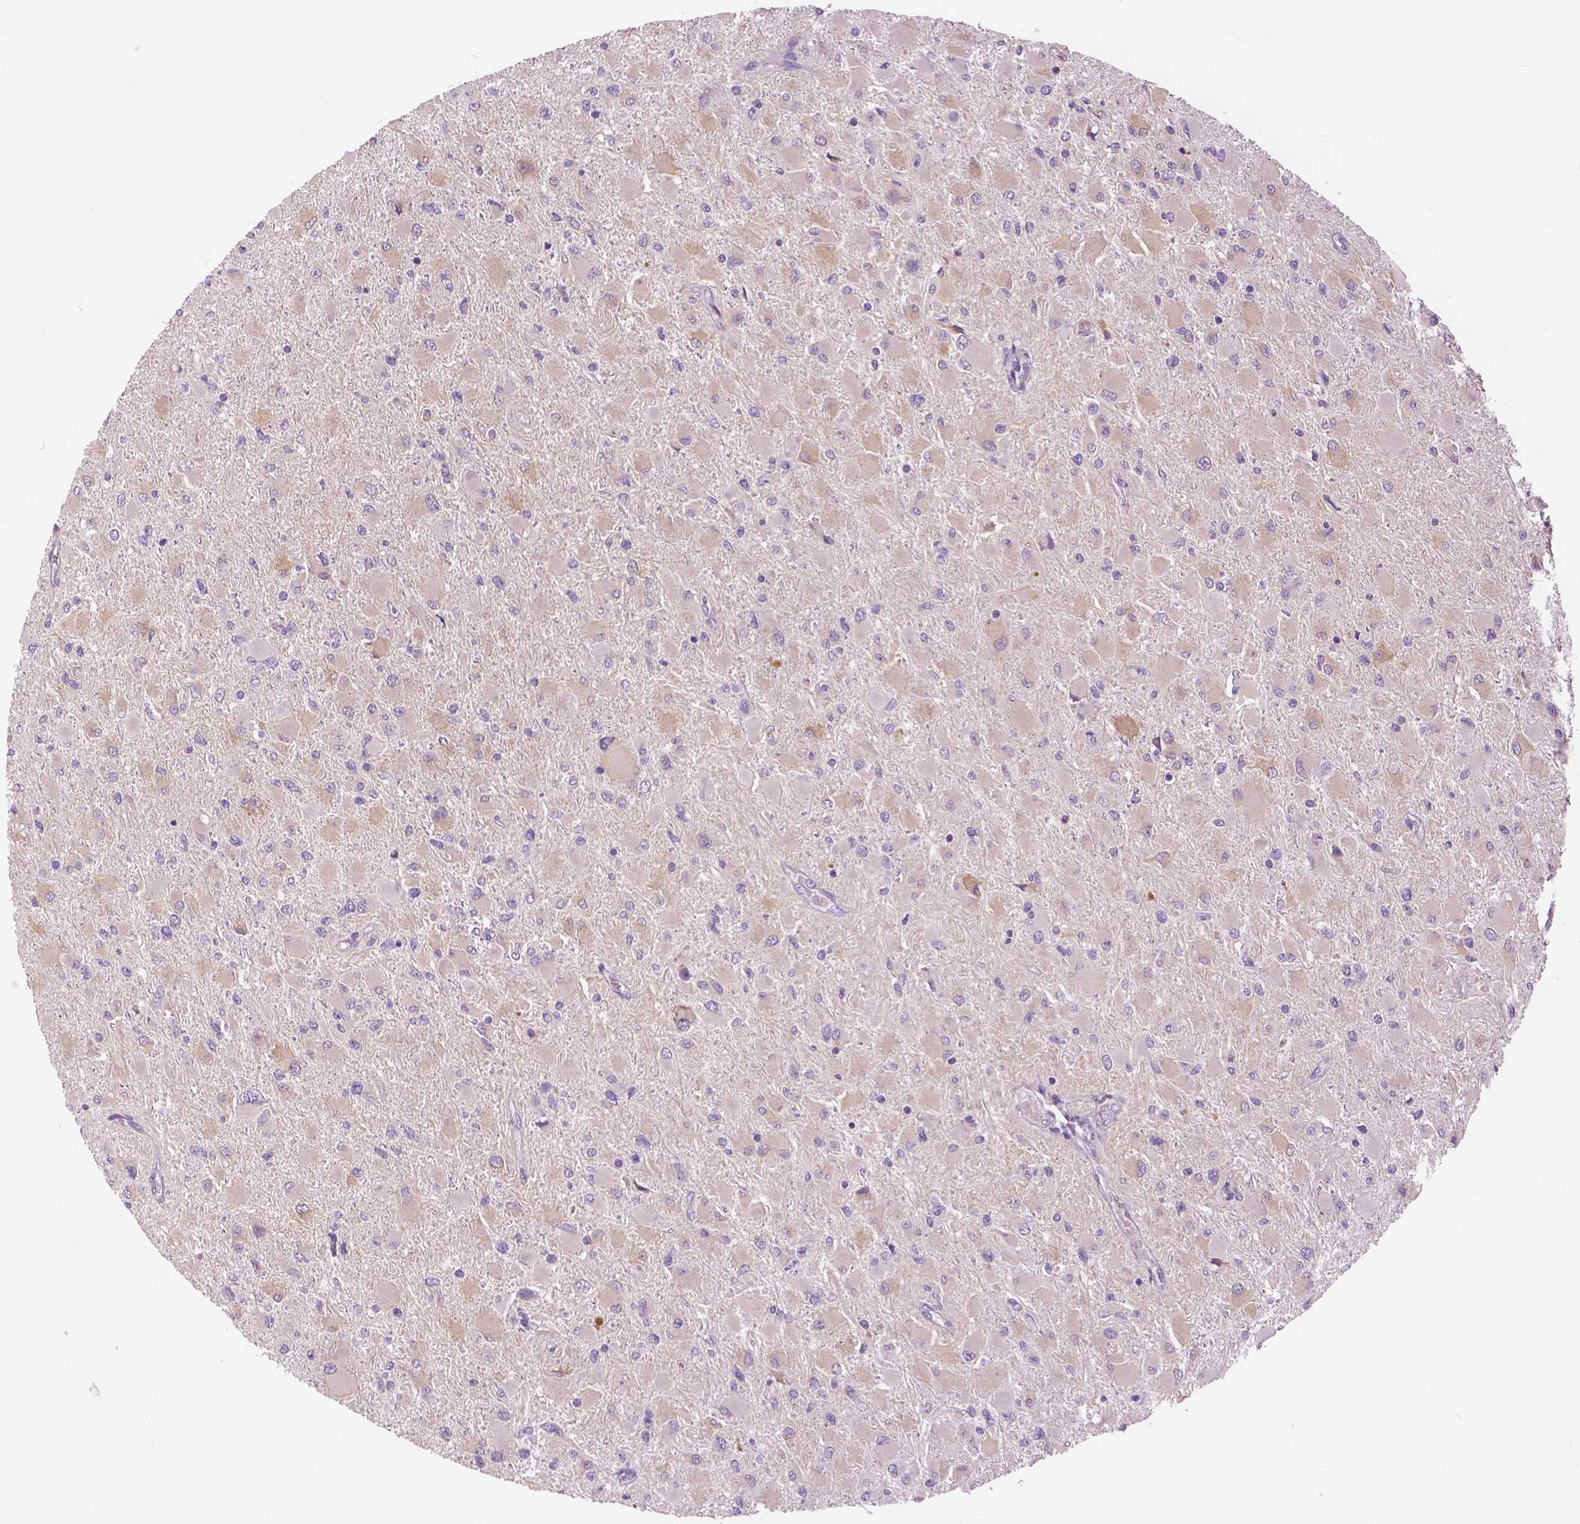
{"staining": {"intensity": "negative", "quantity": "none", "location": "none"}, "tissue": "glioma", "cell_type": "Tumor cells", "image_type": "cancer", "snomed": [{"axis": "morphology", "description": "Glioma, malignant, High grade"}, {"axis": "topography", "description": "Cerebral cortex"}], "caption": "This histopathology image is of glioma stained with immunohistochemistry (IHC) to label a protein in brown with the nuclei are counter-stained blue. There is no staining in tumor cells.", "gene": "SERPINI1", "patient": {"sex": "female", "age": 36}}